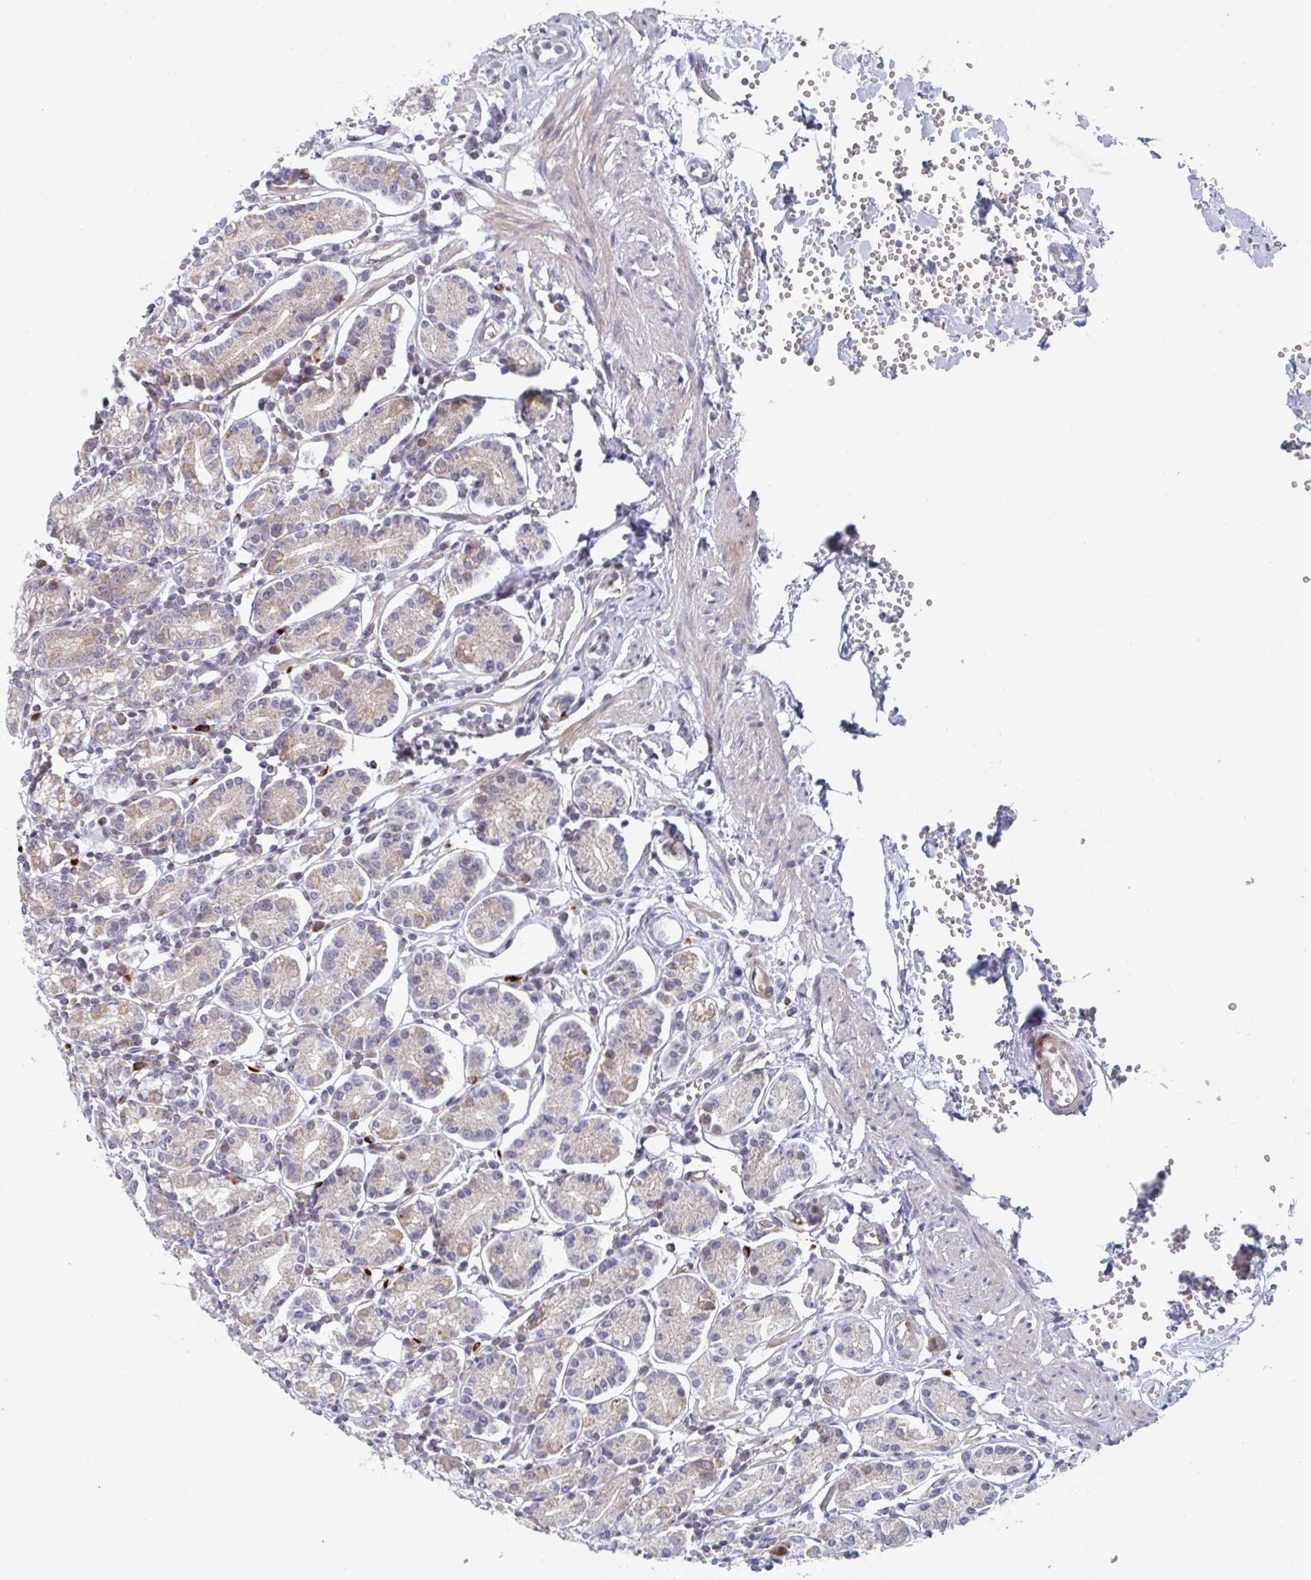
{"staining": {"intensity": "moderate", "quantity": "25%-75%", "location": "cytoplasmic/membranous,nuclear"}, "tissue": "stomach", "cell_type": "Glandular cells", "image_type": "normal", "snomed": [{"axis": "morphology", "description": "Normal tissue, NOS"}, {"axis": "topography", "description": "Stomach"}], "caption": "Moderate cytoplasmic/membranous,nuclear positivity is seen in approximately 25%-75% of glandular cells in unremarkable stomach. Immunohistochemistry (ihc) stains the protein of interest in brown and the nuclei are stained blue.", "gene": "ZNF644", "patient": {"sex": "female", "age": 62}}